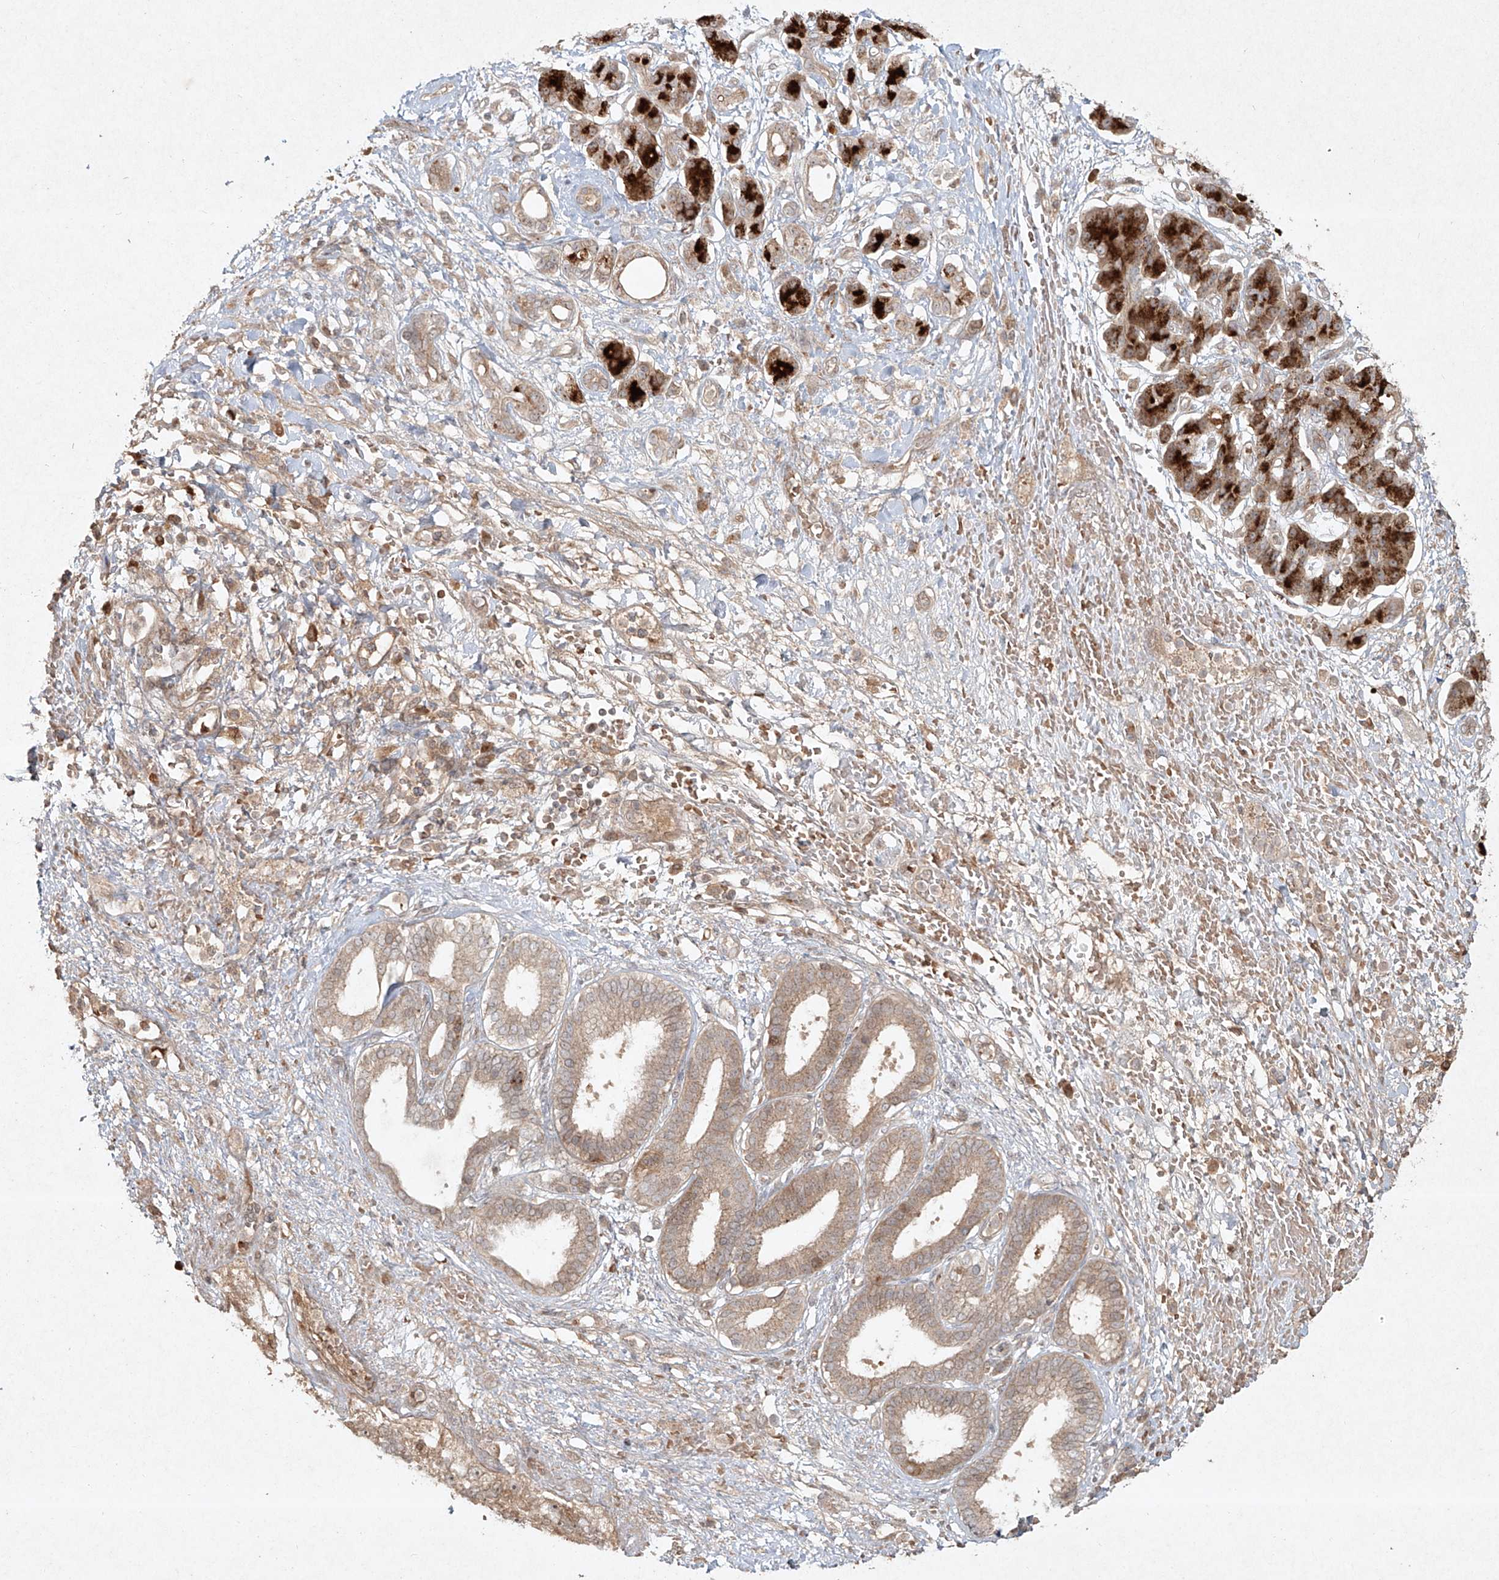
{"staining": {"intensity": "weak", "quantity": ">75%", "location": "cytoplasmic/membranous"}, "tissue": "pancreatic cancer", "cell_type": "Tumor cells", "image_type": "cancer", "snomed": [{"axis": "morphology", "description": "Adenocarcinoma, NOS"}, {"axis": "topography", "description": "Pancreas"}], "caption": "Protein staining displays weak cytoplasmic/membranous positivity in approximately >75% of tumor cells in pancreatic adenocarcinoma.", "gene": "CYYR1", "patient": {"sex": "female", "age": 56}}